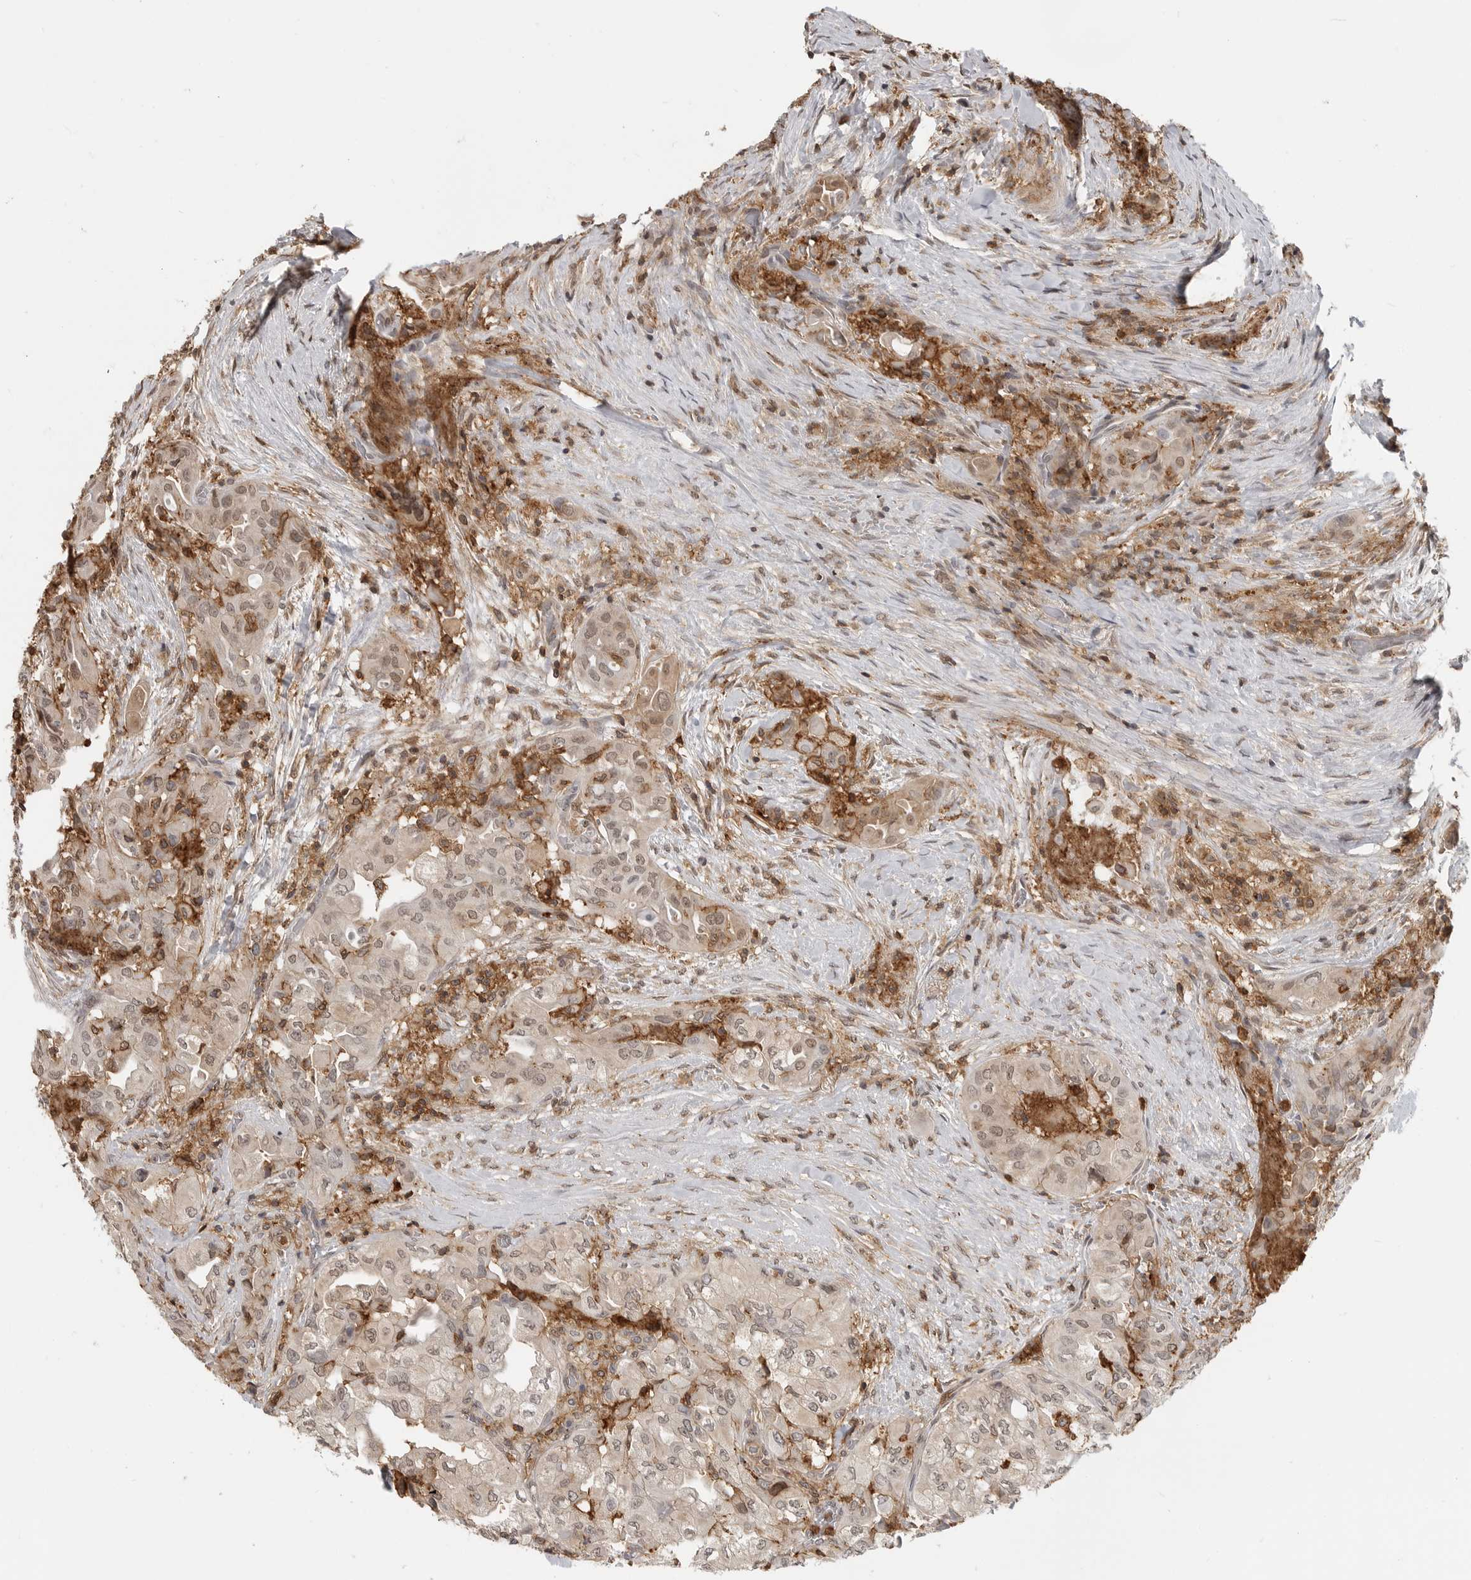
{"staining": {"intensity": "weak", "quantity": ">75%", "location": "nuclear"}, "tissue": "thyroid cancer", "cell_type": "Tumor cells", "image_type": "cancer", "snomed": [{"axis": "morphology", "description": "Papillary adenocarcinoma, NOS"}, {"axis": "topography", "description": "Thyroid gland"}], "caption": "This histopathology image demonstrates thyroid papillary adenocarcinoma stained with immunohistochemistry (IHC) to label a protein in brown. The nuclear of tumor cells show weak positivity for the protein. Nuclei are counter-stained blue.", "gene": "ANXA11", "patient": {"sex": "female", "age": 59}}